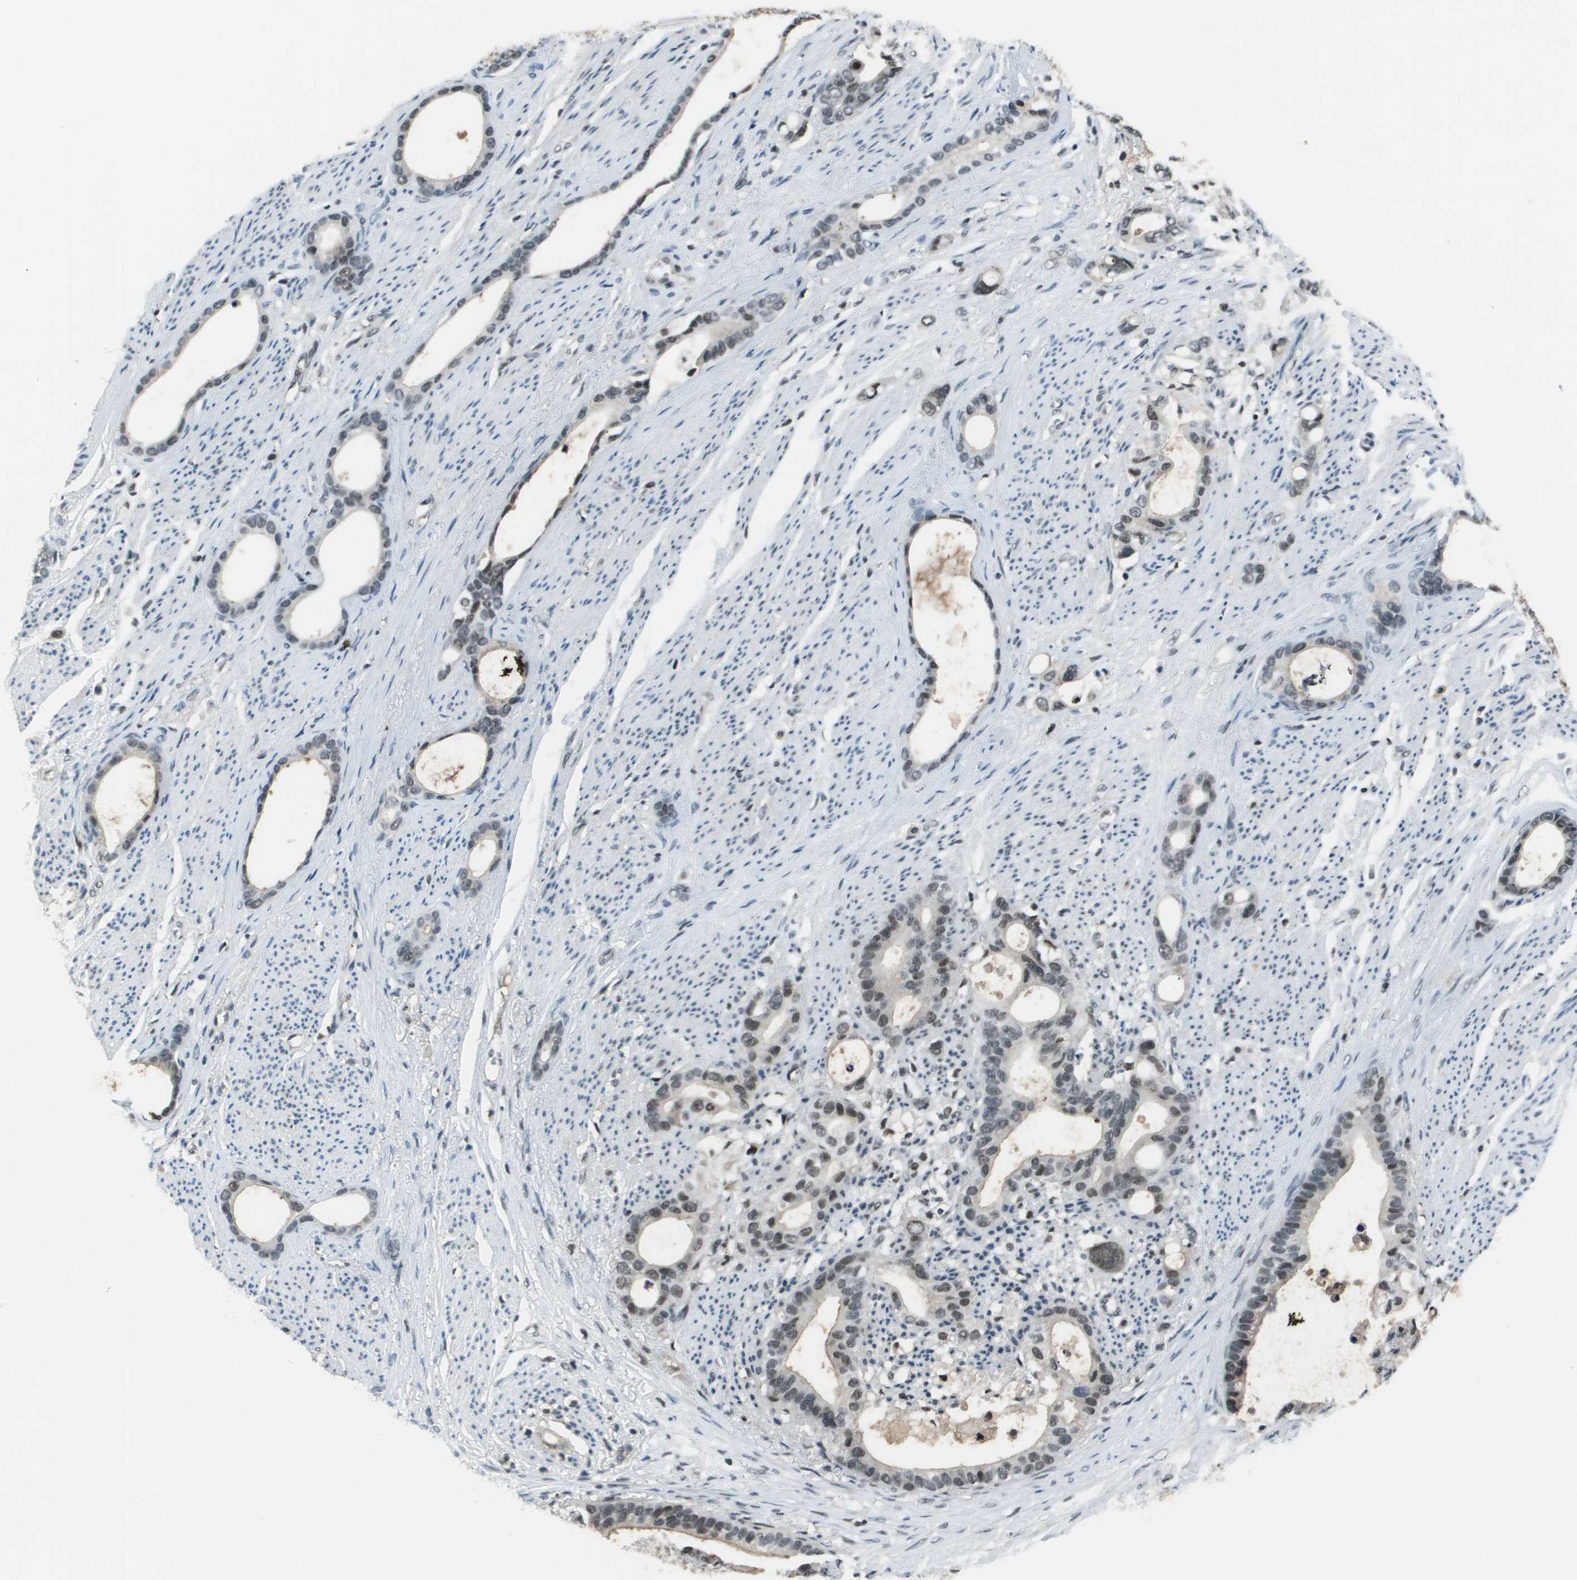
{"staining": {"intensity": "moderate", "quantity": "25%-75%", "location": "nuclear"}, "tissue": "stomach cancer", "cell_type": "Tumor cells", "image_type": "cancer", "snomed": [{"axis": "morphology", "description": "Adenocarcinoma, NOS"}, {"axis": "topography", "description": "Stomach"}], "caption": "A medium amount of moderate nuclear staining is identified in approximately 25%-75% of tumor cells in adenocarcinoma (stomach) tissue. Immunohistochemistry stains the protein in brown and the nuclei are stained blue.", "gene": "THRAP3", "patient": {"sex": "female", "age": 75}}